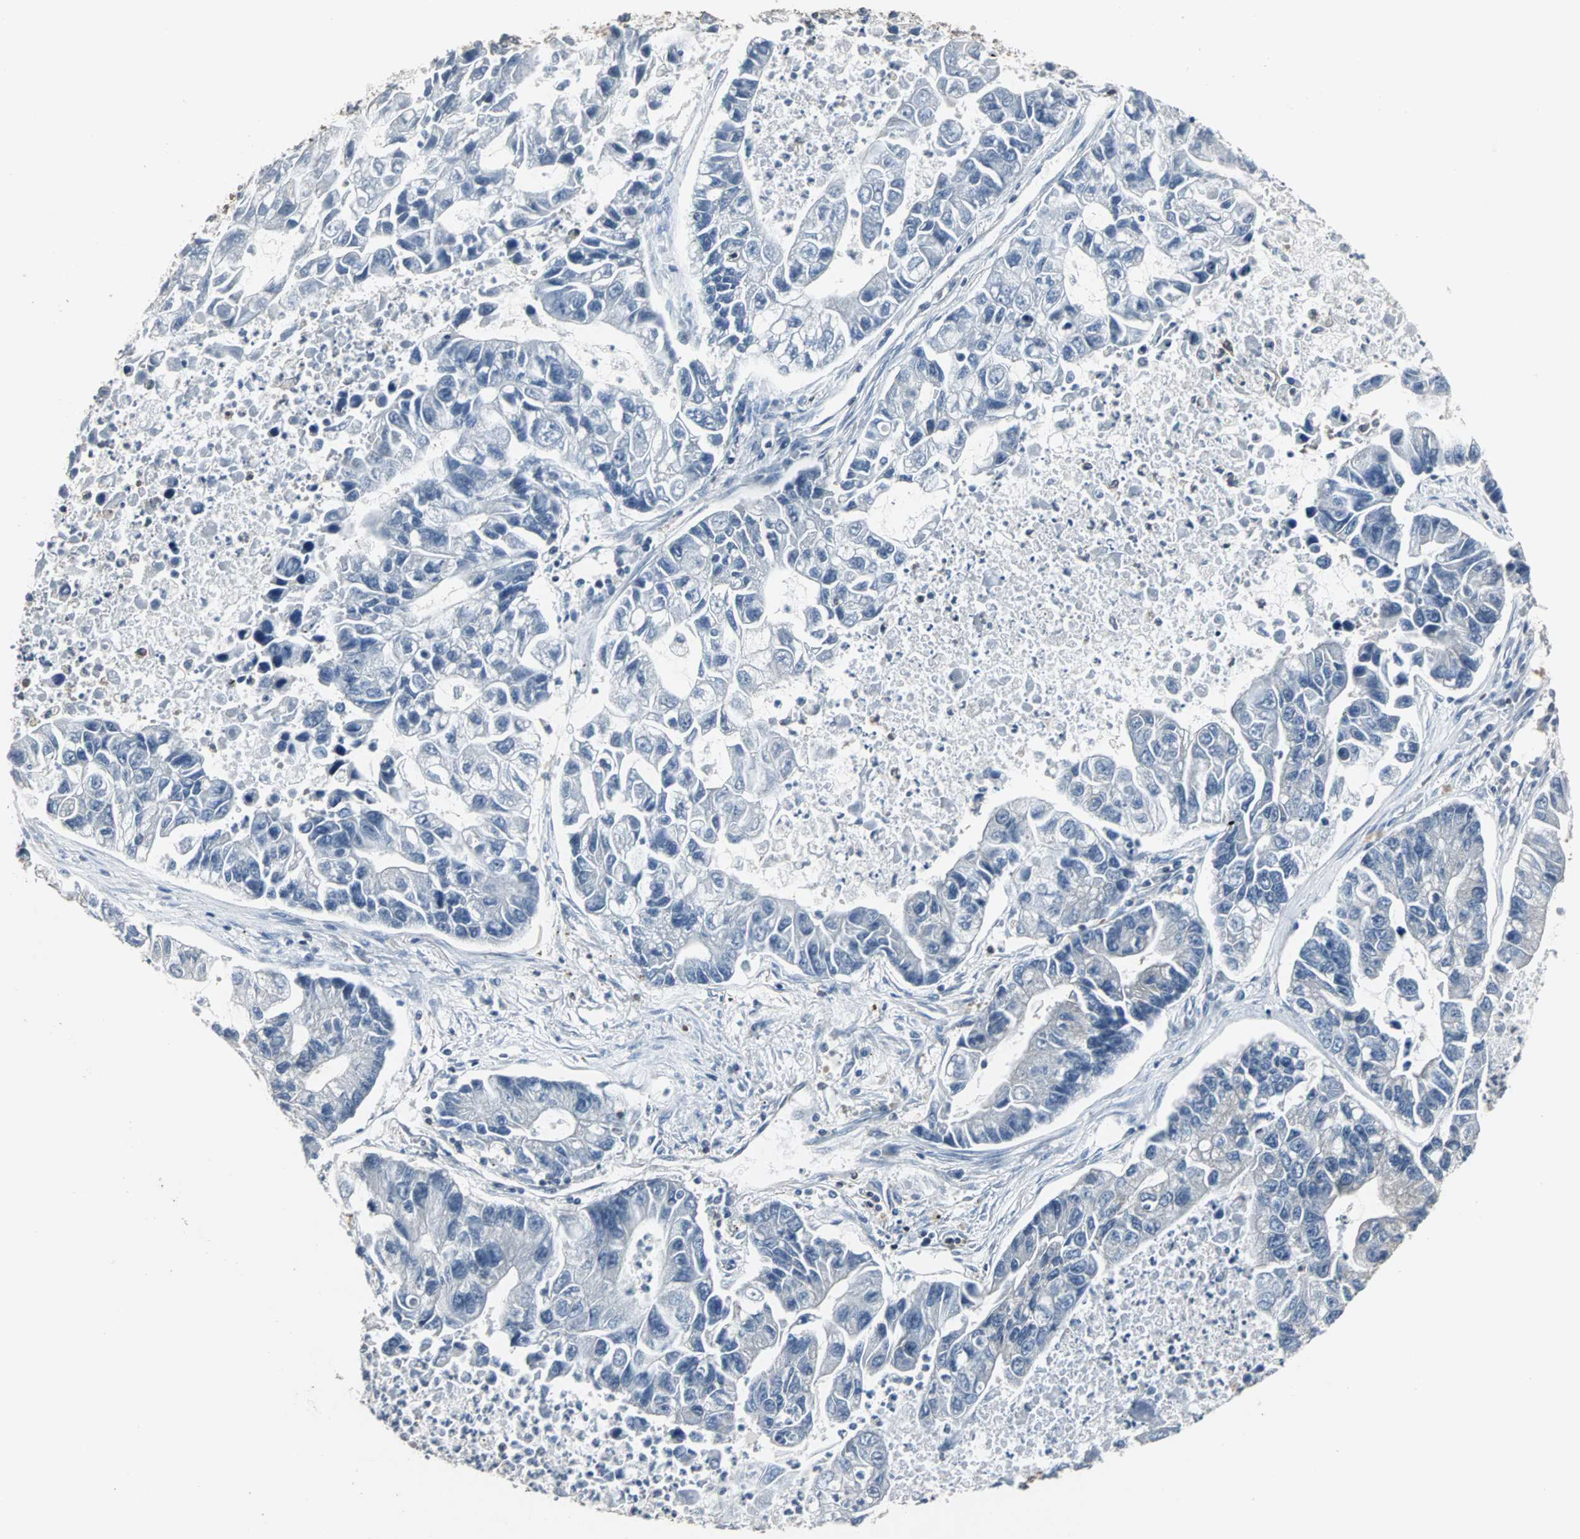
{"staining": {"intensity": "negative", "quantity": "none", "location": "none"}, "tissue": "lung cancer", "cell_type": "Tumor cells", "image_type": "cancer", "snomed": [{"axis": "morphology", "description": "Adenocarcinoma, NOS"}, {"axis": "topography", "description": "Lung"}], "caption": "Tumor cells show no significant expression in lung adenocarcinoma.", "gene": "LRRFIP1", "patient": {"sex": "female", "age": 51}}